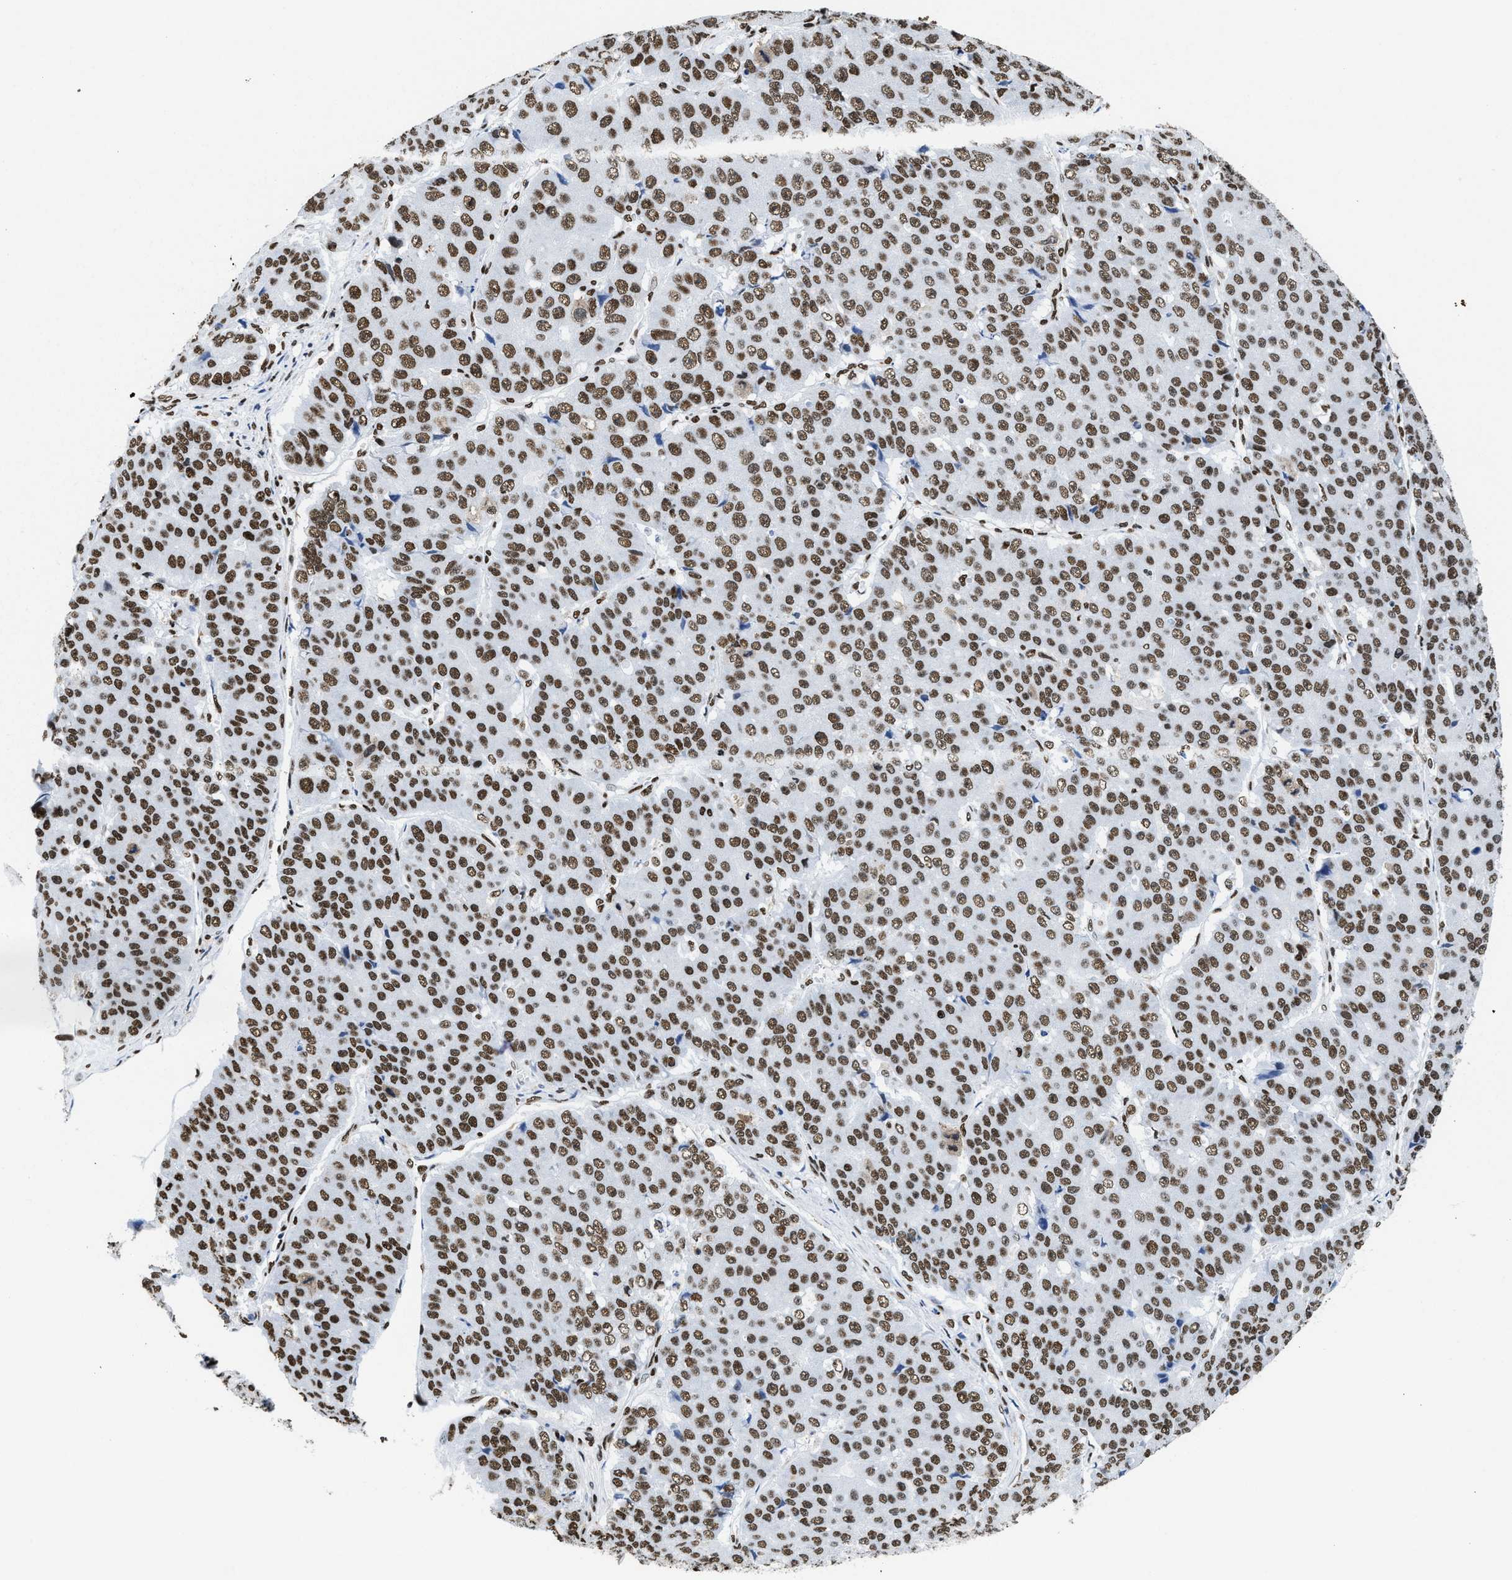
{"staining": {"intensity": "moderate", "quantity": ">75%", "location": "nuclear"}, "tissue": "pancreatic cancer", "cell_type": "Tumor cells", "image_type": "cancer", "snomed": [{"axis": "morphology", "description": "Adenocarcinoma, NOS"}, {"axis": "topography", "description": "Pancreas"}], "caption": "A photomicrograph showing moderate nuclear expression in approximately >75% of tumor cells in pancreatic cancer, as visualized by brown immunohistochemical staining.", "gene": "SMARCC2", "patient": {"sex": "male", "age": 50}}